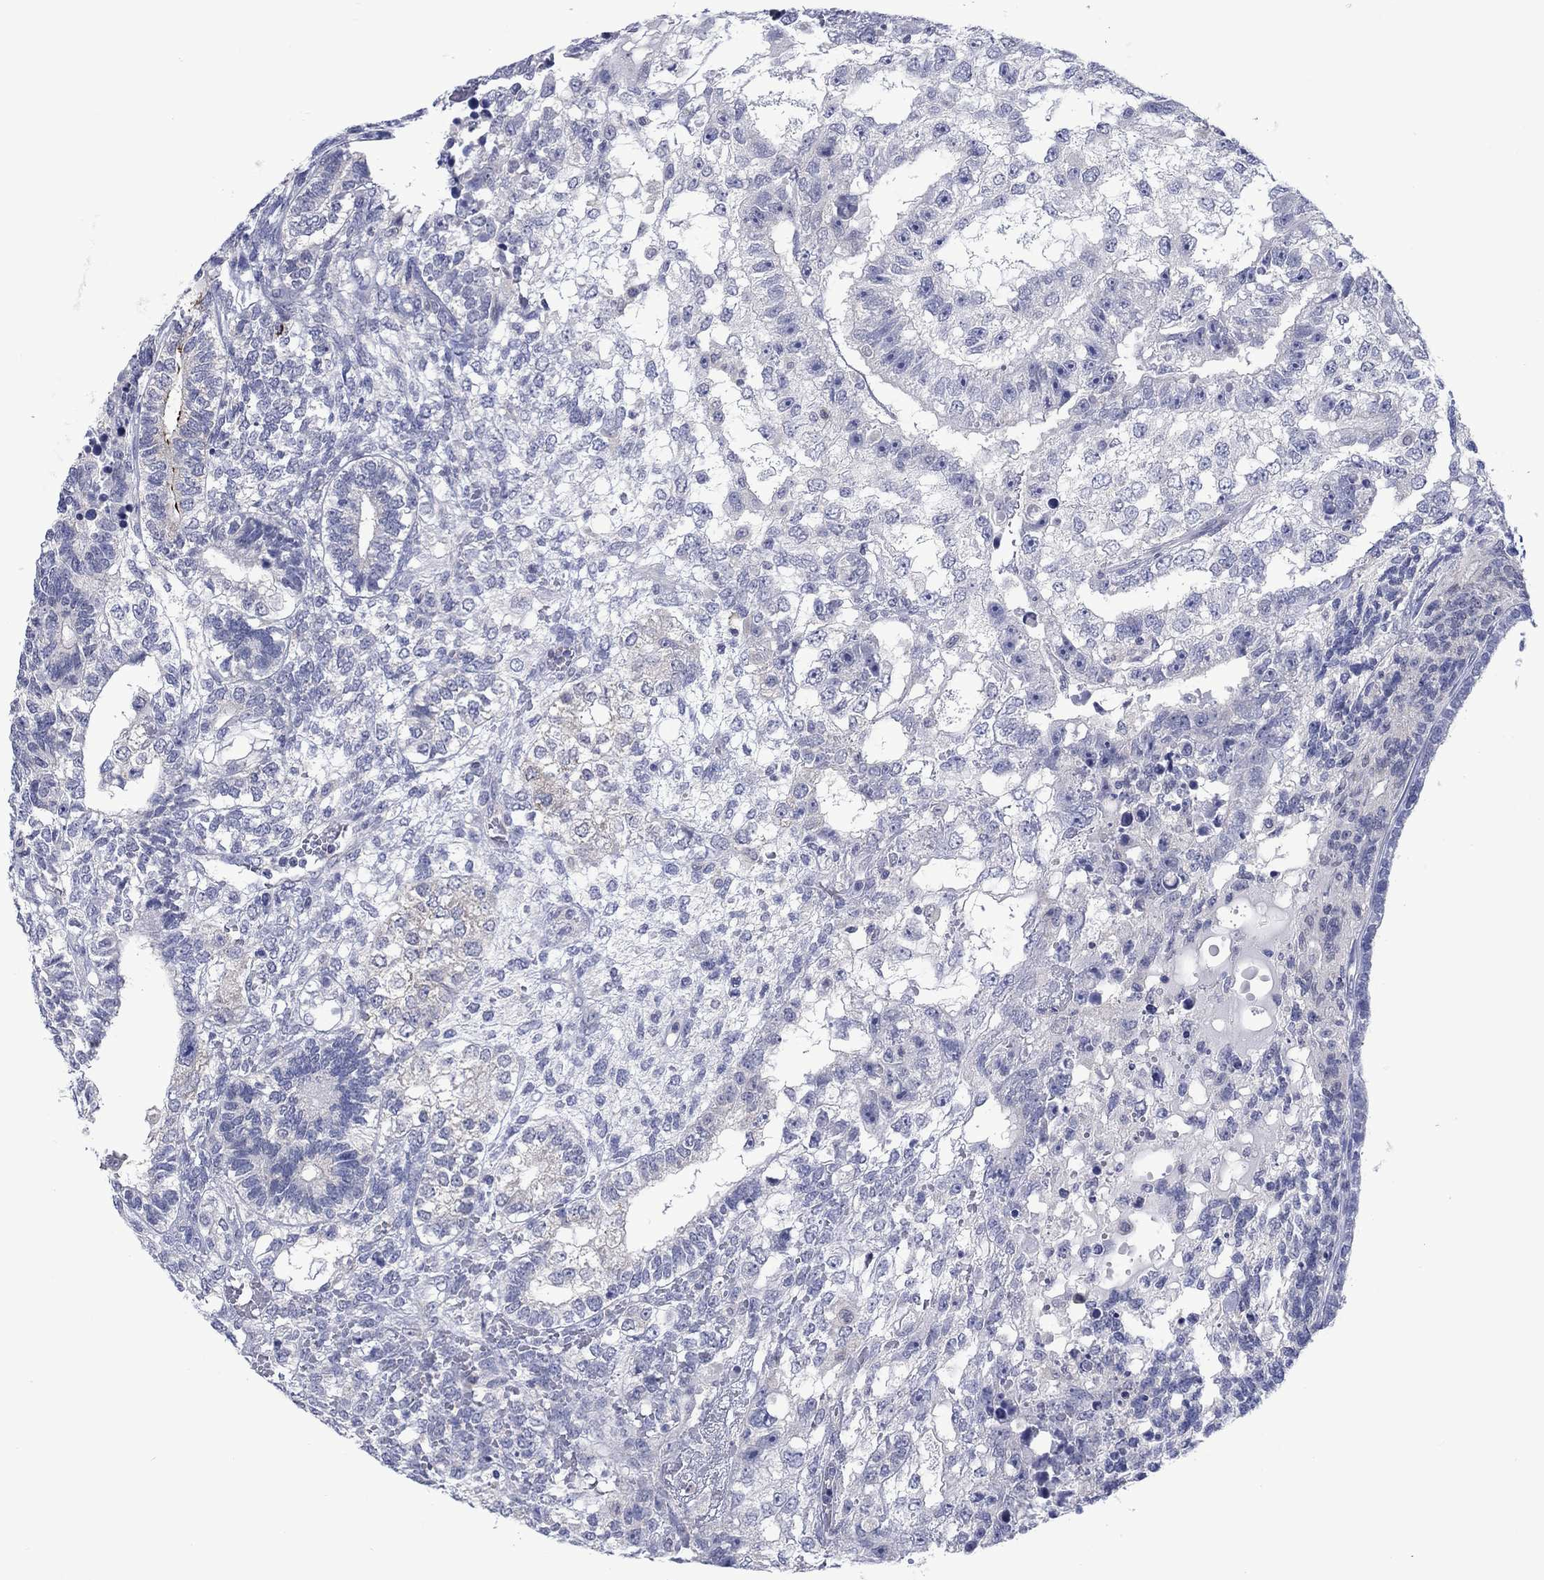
{"staining": {"intensity": "negative", "quantity": "none", "location": "none"}, "tissue": "testis cancer", "cell_type": "Tumor cells", "image_type": "cancer", "snomed": [{"axis": "morphology", "description": "Seminoma, NOS"}, {"axis": "morphology", "description": "Carcinoma, Embryonal, NOS"}, {"axis": "topography", "description": "Testis"}], "caption": "A micrograph of embryonal carcinoma (testis) stained for a protein exhibits no brown staining in tumor cells. (DAB immunohistochemistry (IHC) with hematoxylin counter stain).", "gene": "FER1L6", "patient": {"sex": "male", "age": 41}}